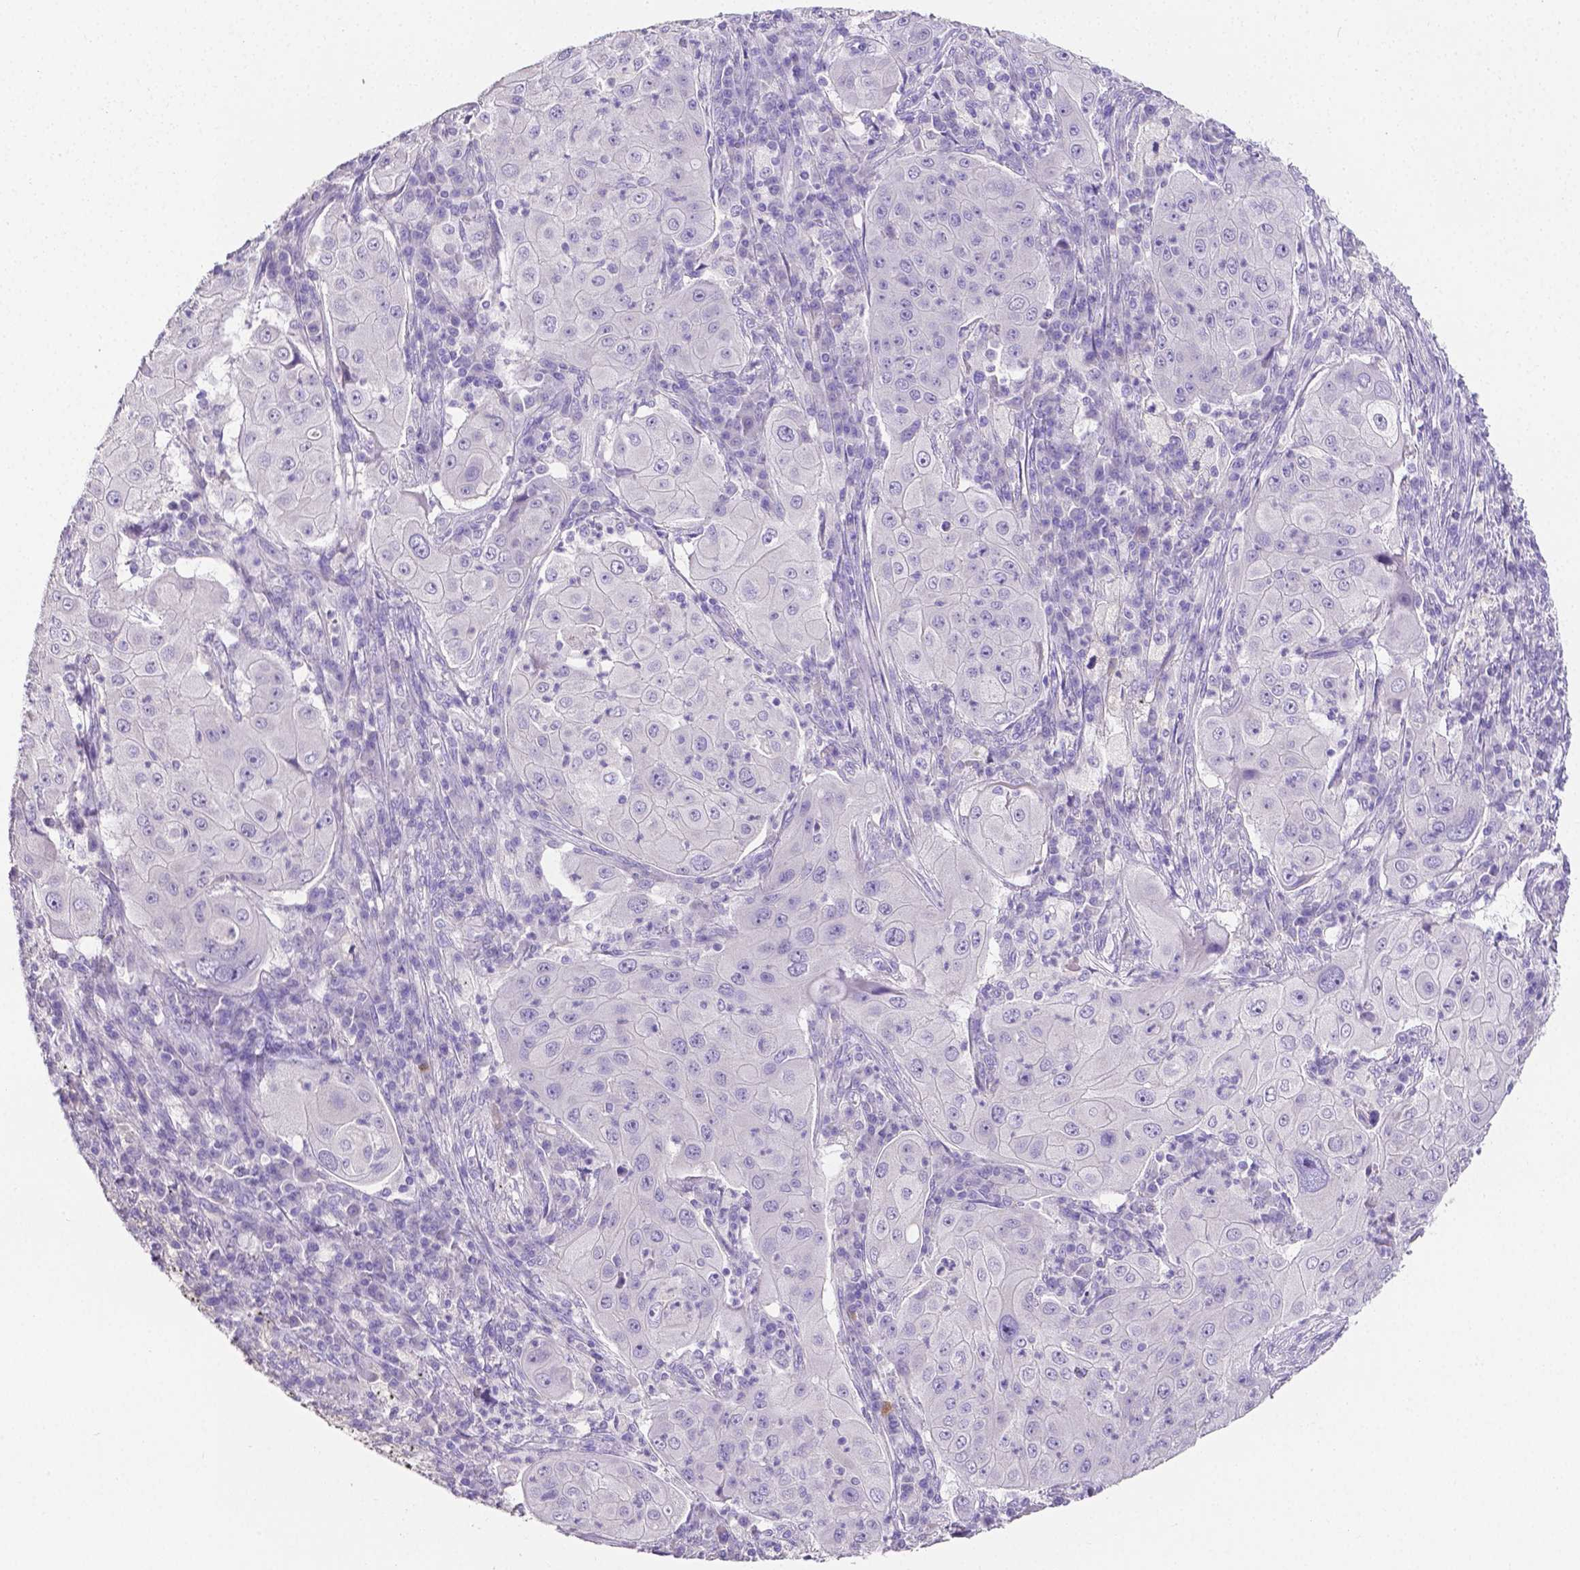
{"staining": {"intensity": "negative", "quantity": "none", "location": "none"}, "tissue": "lung cancer", "cell_type": "Tumor cells", "image_type": "cancer", "snomed": [{"axis": "morphology", "description": "Squamous cell carcinoma, NOS"}, {"axis": "topography", "description": "Lung"}], "caption": "Immunohistochemical staining of squamous cell carcinoma (lung) demonstrates no significant staining in tumor cells.", "gene": "SLC22A2", "patient": {"sex": "female", "age": 59}}